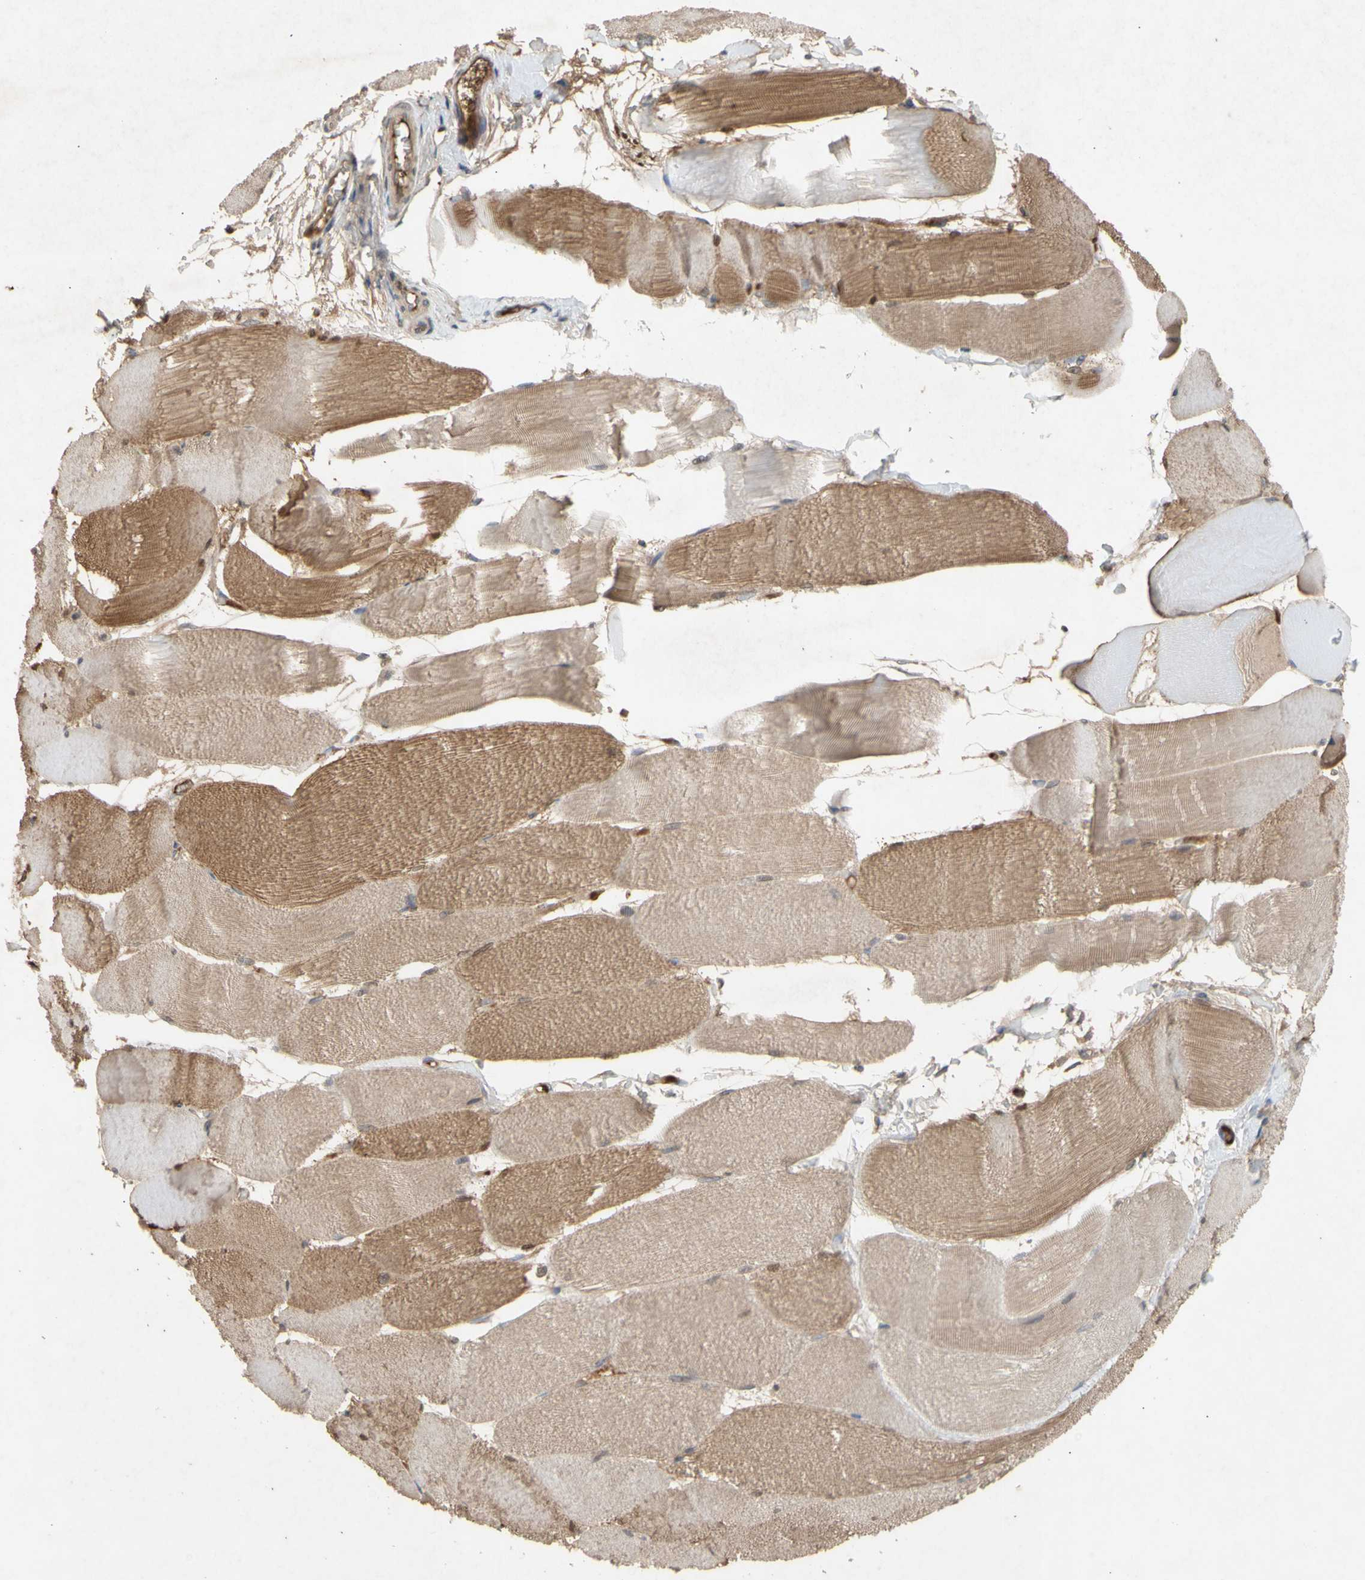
{"staining": {"intensity": "moderate", "quantity": ">75%", "location": "cytoplasmic/membranous"}, "tissue": "skeletal muscle", "cell_type": "Myocytes", "image_type": "normal", "snomed": [{"axis": "morphology", "description": "Normal tissue, NOS"}, {"axis": "morphology", "description": "Squamous cell carcinoma, NOS"}, {"axis": "topography", "description": "Skeletal muscle"}], "caption": "Human skeletal muscle stained with a brown dye shows moderate cytoplasmic/membranous positive staining in about >75% of myocytes.", "gene": "NECTIN3", "patient": {"sex": "male", "age": 51}}